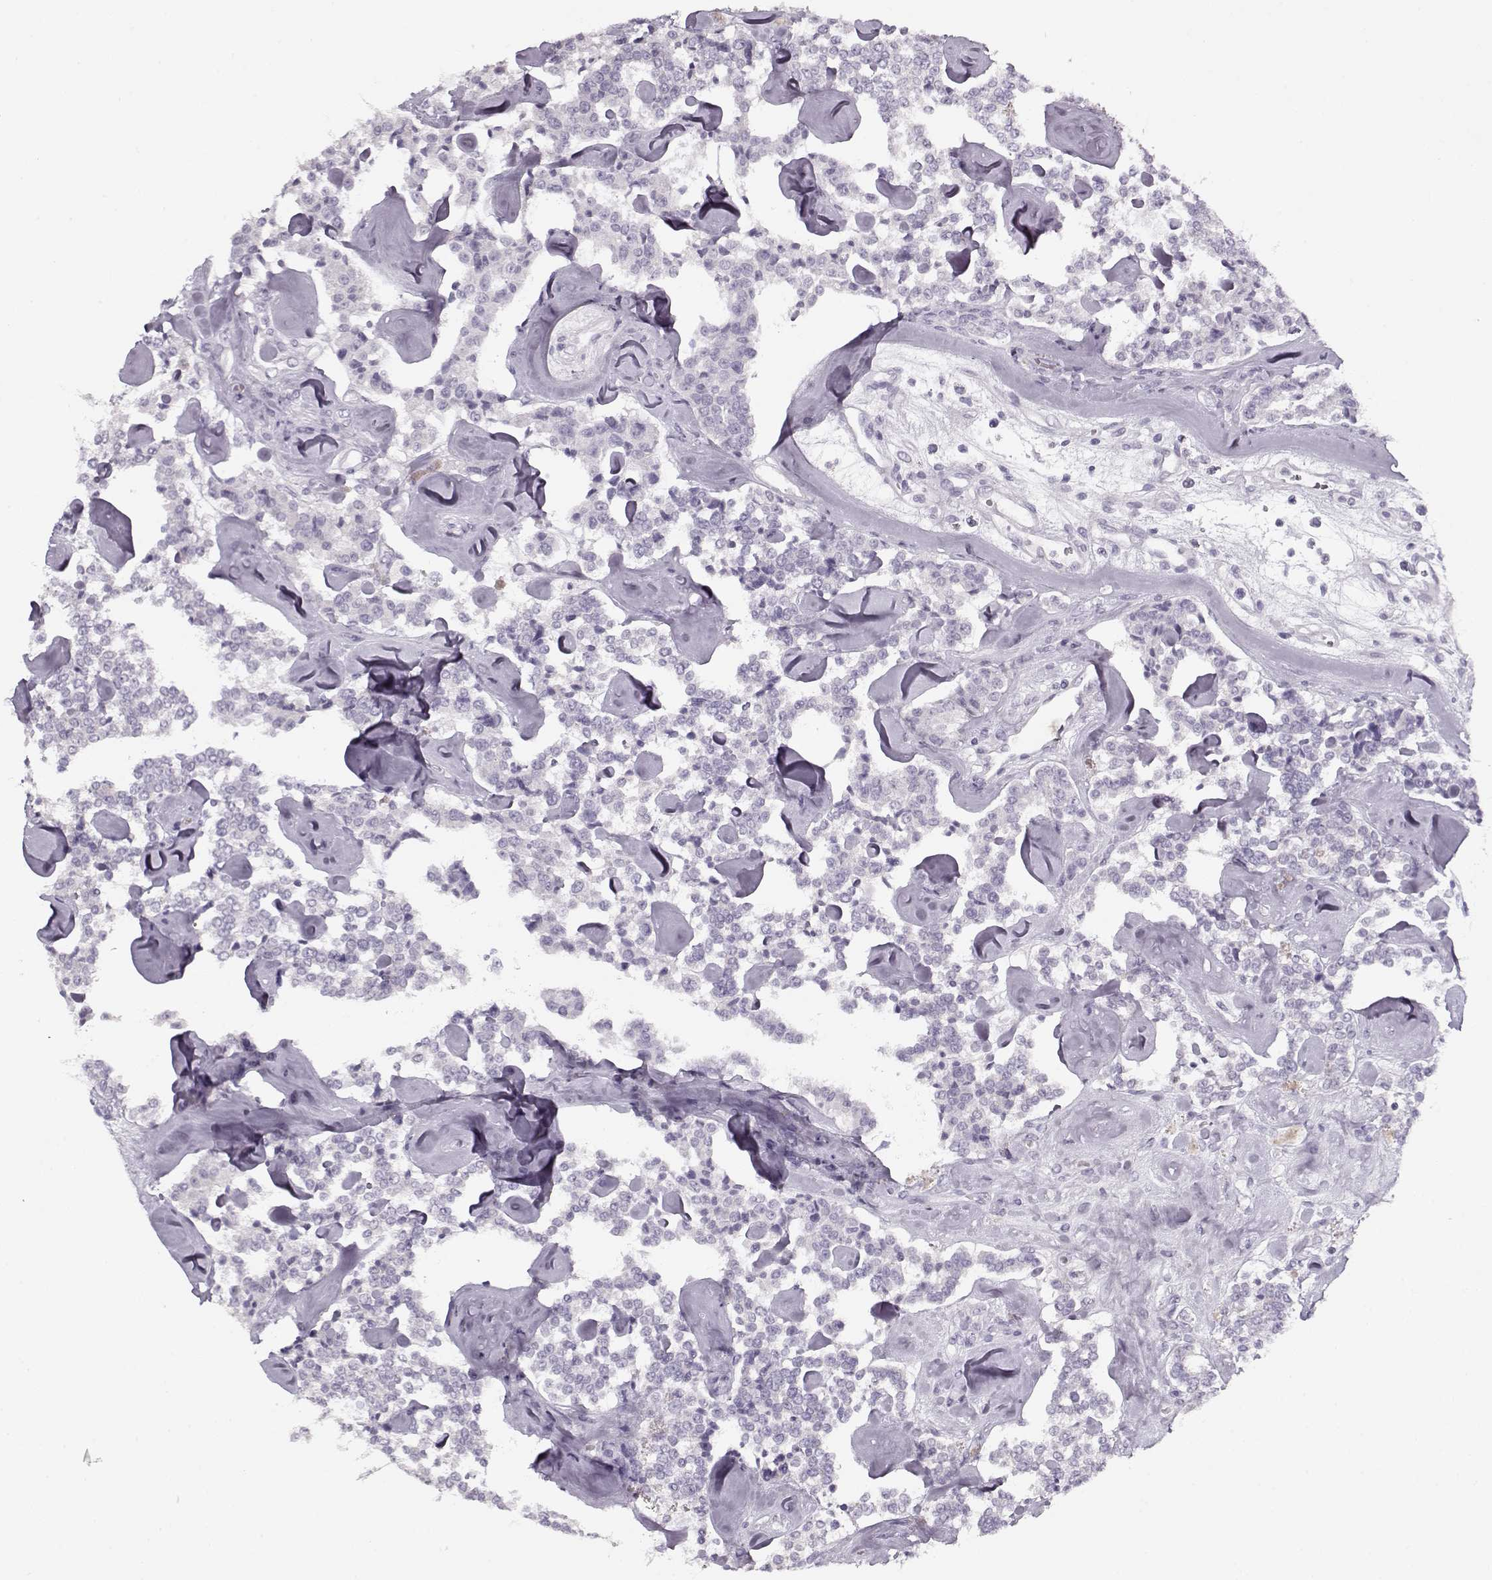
{"staining": {"intensity": "negative", "quantity": "none", "location": "none"}, "tissue": "carcinoid", "cell_type": "Tumor cells", "image_type": "cancer", "snomed": [{"axis": "morphology", "description": "Carcinoid, malignant, NOS"}, {"axis": "topography", "description": "Pancreas"}], "caption": "A high-resolution micrograph shows immunohistochemistry (IHC) staining of malignant carcinoid, which exhibits no significant staining in tumor cells.", "gene": "PNMT", "patient": {"sex": "male", "age": 41}}